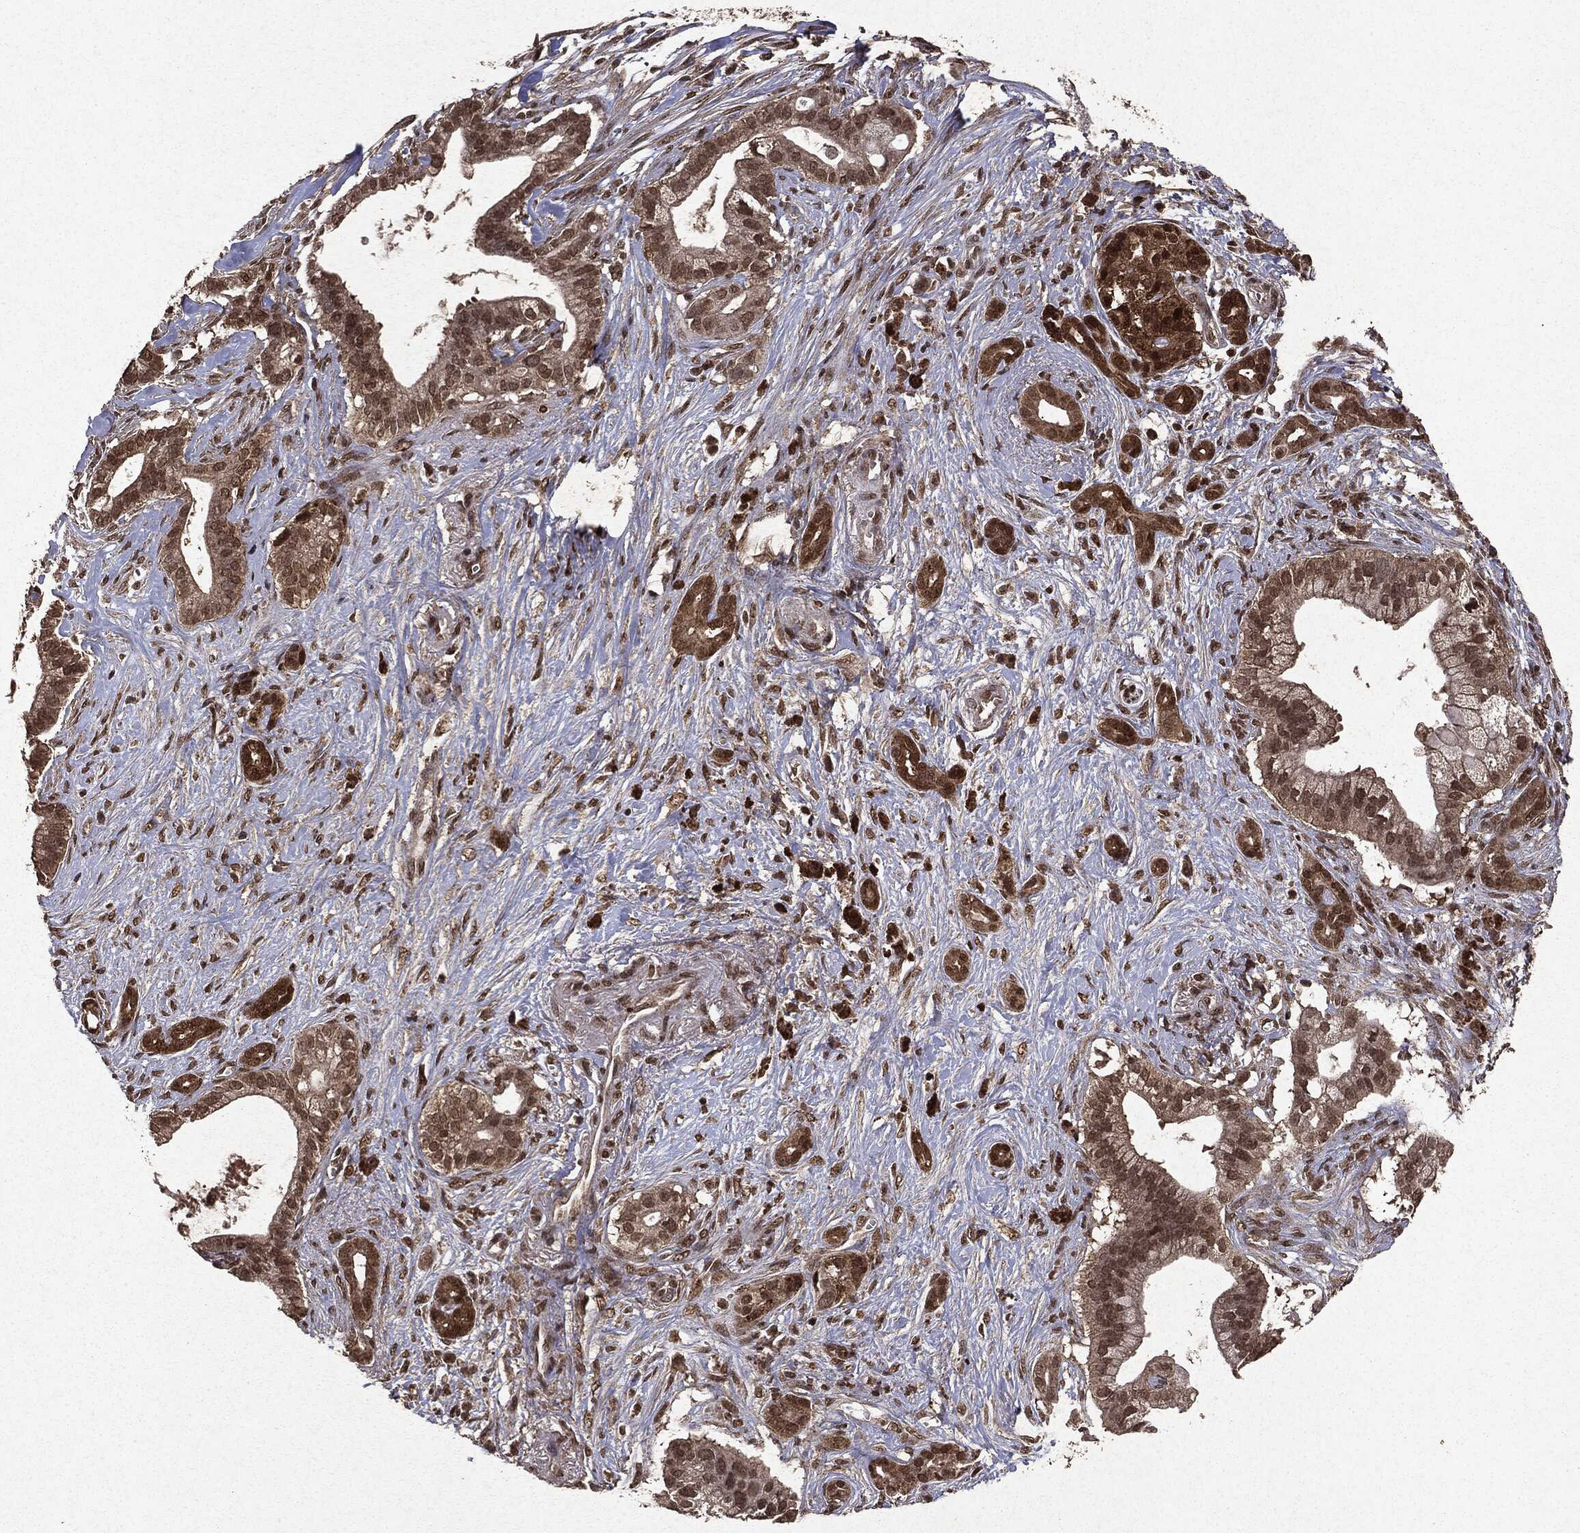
{"staining": {"intensity": "moderate", "quantity": ">75%", "location": "nuclear"}, "tissue": "pancreatic cancer", "cell_type": "Tumor cells", "image_type": "cancer", "snomed": [{"axis": "morphology", "description": "Adenocarcinoma, NOS"}, {"axis": "topography", "description": "Pancreas"}], "caption": "The immunohistochemical stain labels moderate nuclear staining in tumor cells of pancreatic cancer (adenocarcinoma) tissue.", "gene": "PEBP1", "patient": {"sex": "male", "age": 61}}